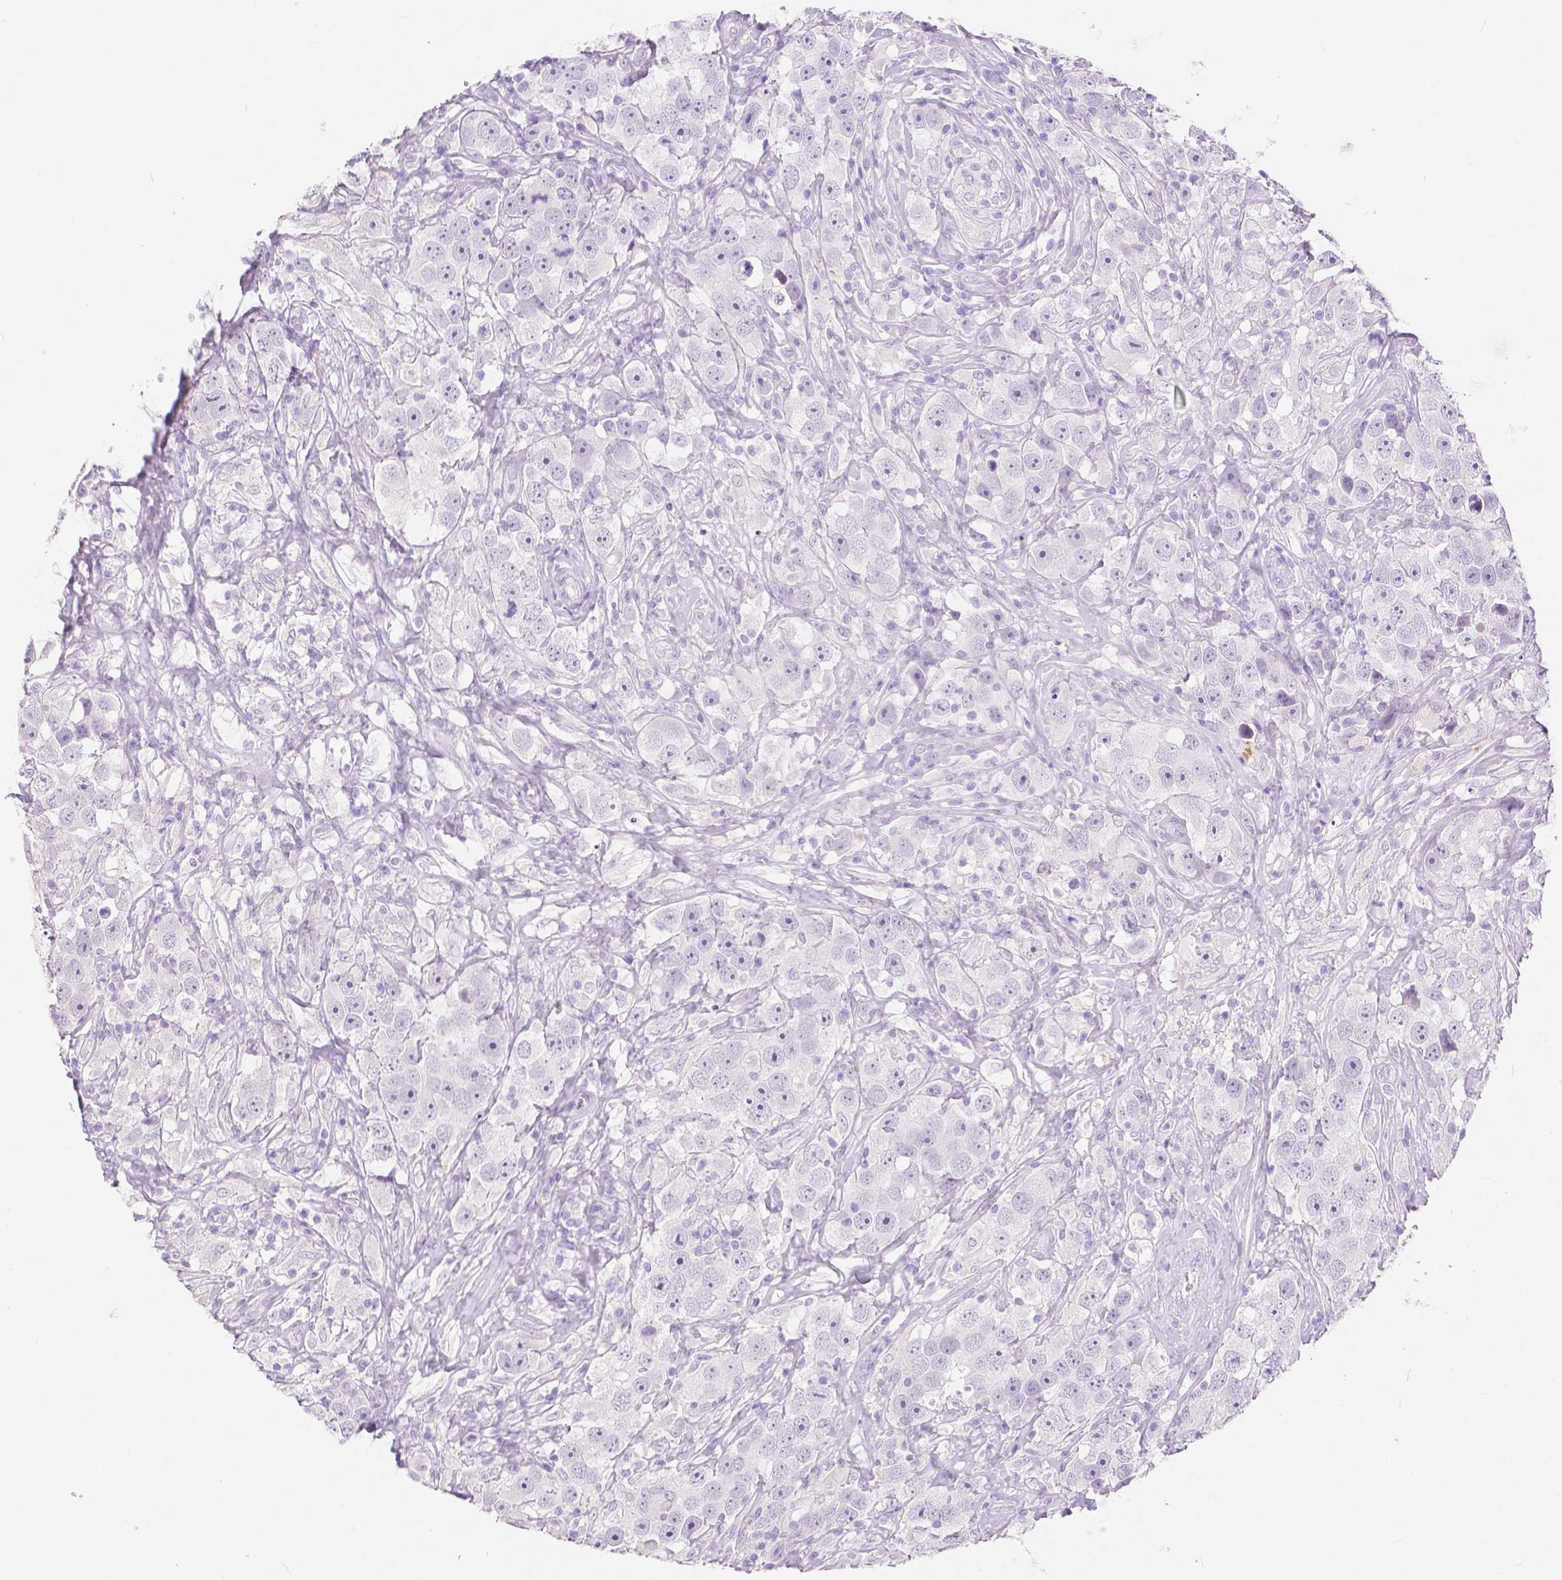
{"staining": {"intensity": "negative", "quantity": "none", "location": "none"}, "tissue": "testis cancer", "cell_type": "Tumor cells", "image_type": "cancer", "snomed": [{"axis": "morphology", "description": "Seminoma, NOS"}, {"axis": "topography", "description": "Testis"}], "caption": "Immunohistochemistry of testis seminoma exhibits no staining in tumor cells.", "gene": "HNF1B", "patient": {"sex": "male", "age": 49}}